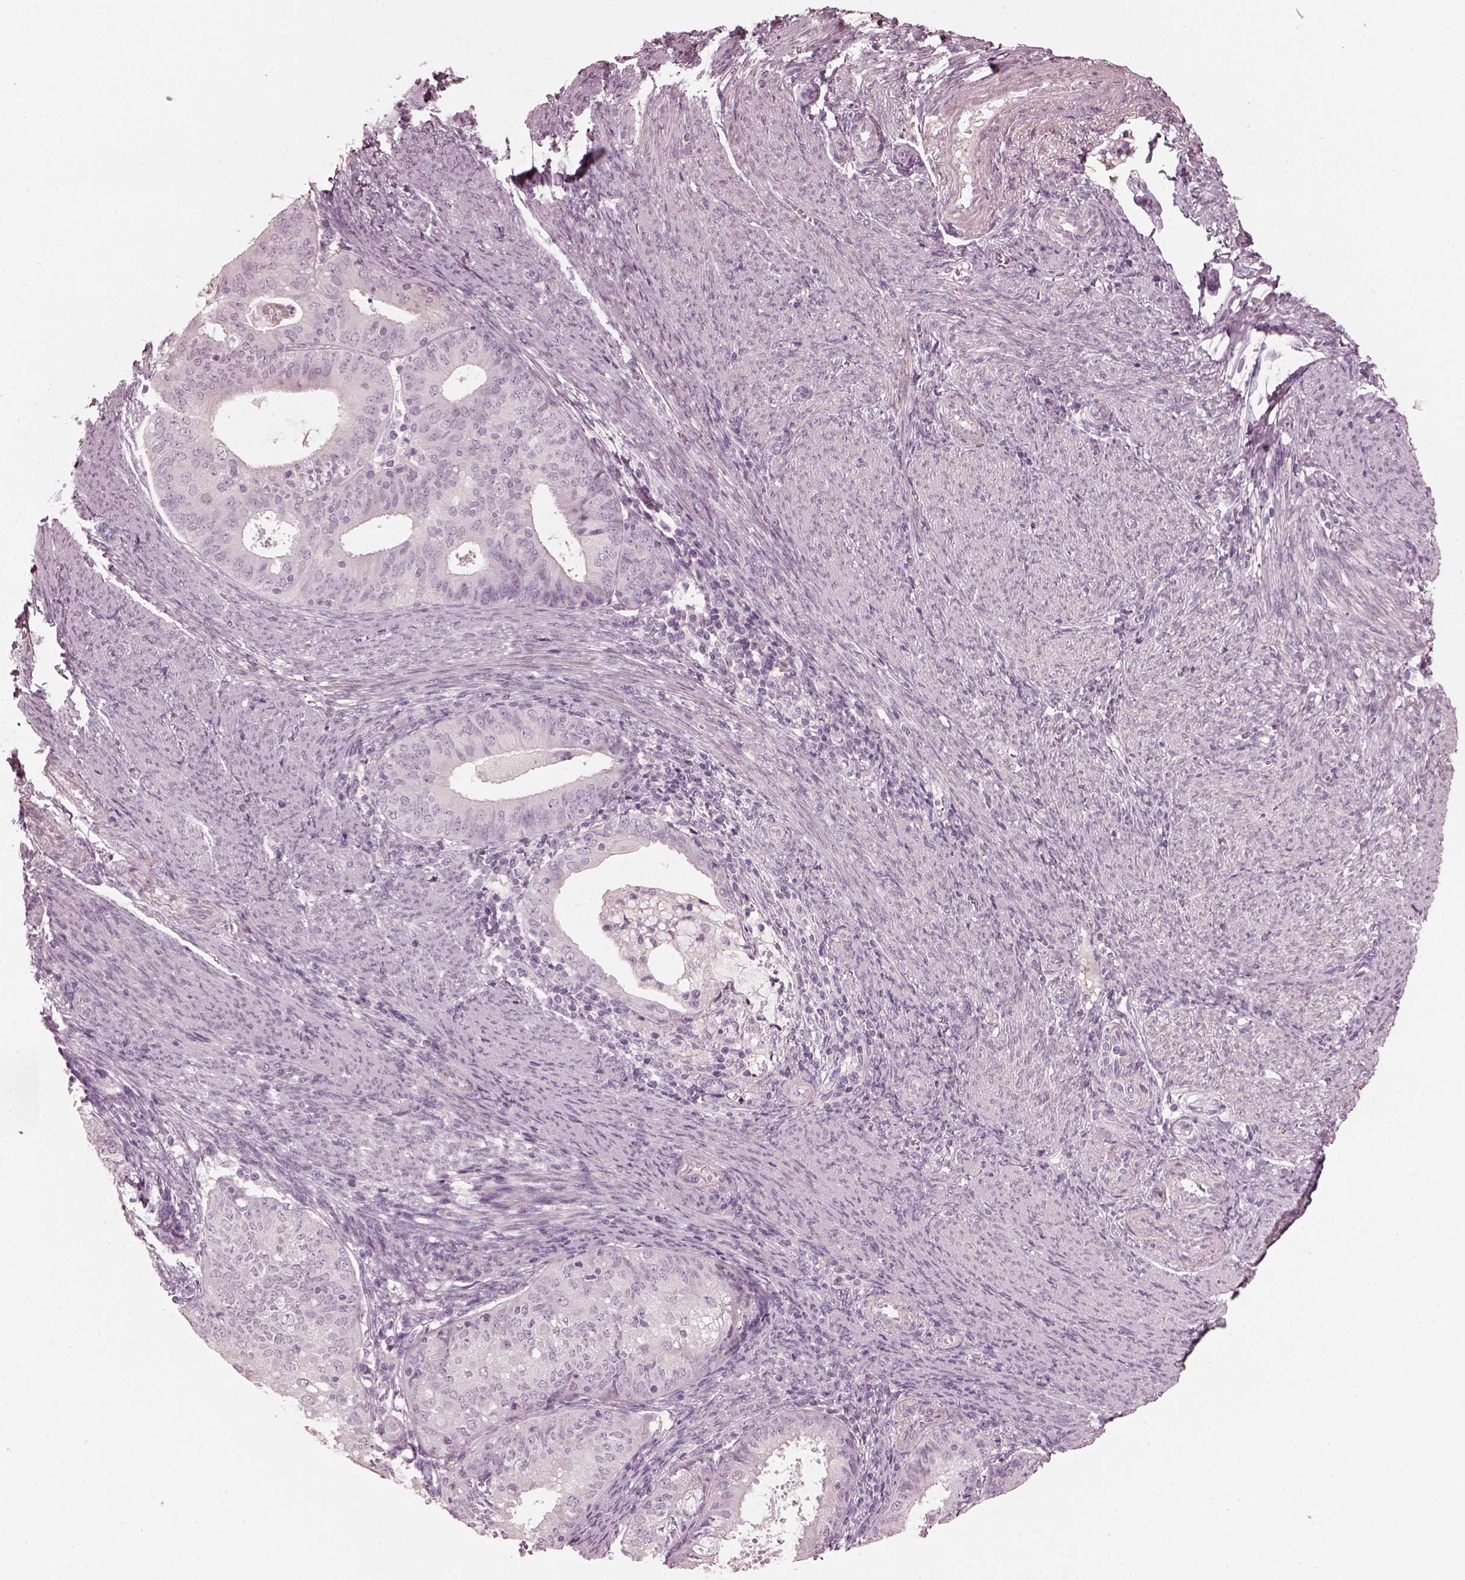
{"staining": {"intensity": "negative", "quantity": "none", "location": "none"}, "tissue": "endometrial cancer", "cell_type": "Tumor cells", "image_type": "cancer", "snomed": [{"axis": "morphology", "description": "Adenocarcinoma, NOS"}, {"axis": "topography", "description": "Endometrium"}], "caption": "Immunohistochemistry (IHC) image of human adenocarcinoma (endometrial) stained for a protein (brown), which displays no staining in tumor cells. The staining was performed using DAB (3,3'-diaminobenzidine) to visualize the protein expression in brown, while the nuclei were stained in blue with hematoxylin (Magnification: 20x).", "gene": "OPTC", "patient": {"sex": "female", "age": 57}}